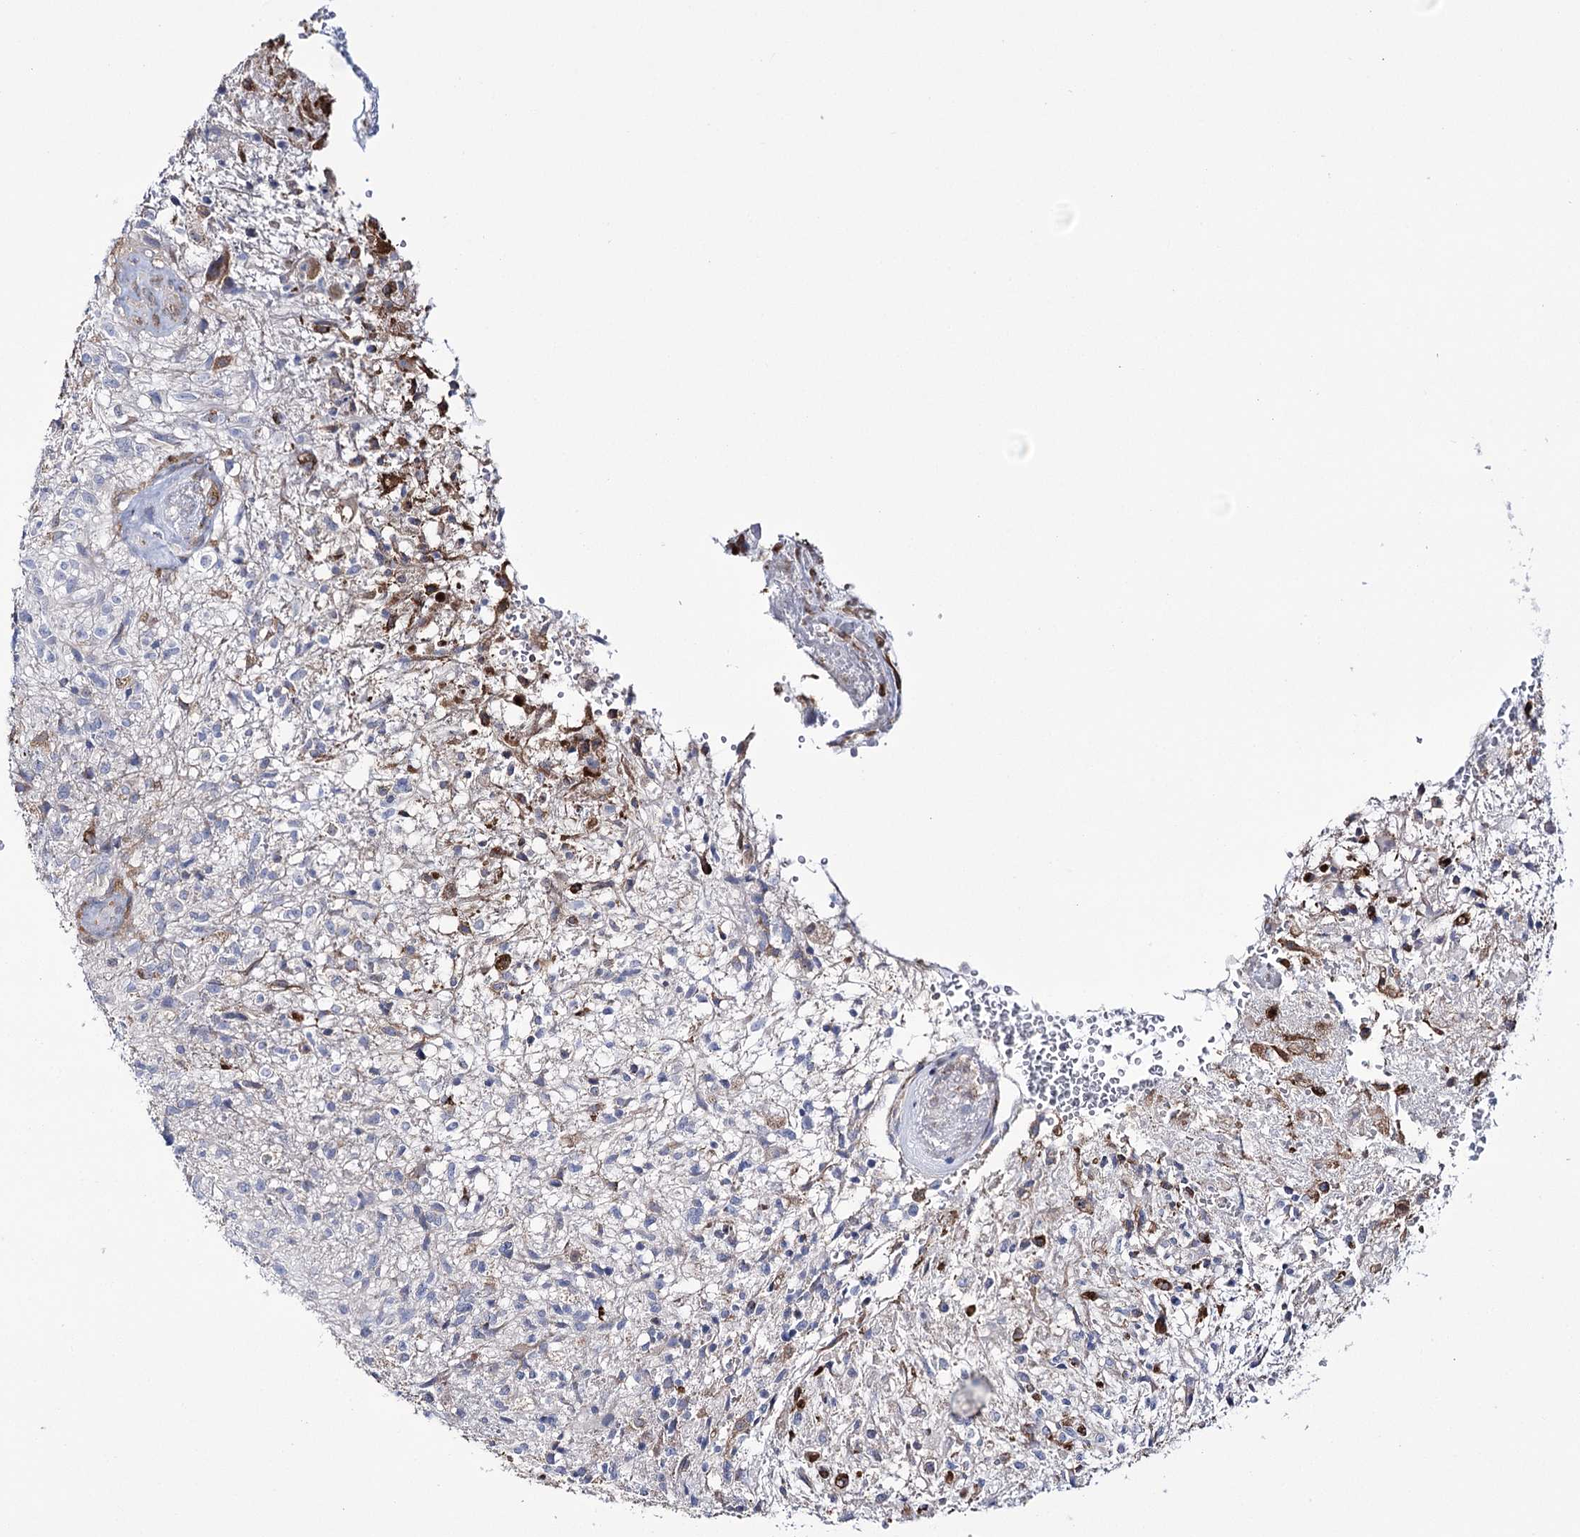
{"staining": {"intensity": "moderate", "quantity": "<25%", "location": "cytoplasmic/membranous"}, "tissue": "glioma", "cell_type": "Tumor cells", "image_type": "cancer", "snomed": [{"axis": "morphology", "description": "Glioma, malignant, High grade"}, {"axis": "topography", "description": "Brain"}], "caption": "This is an image of IHC staining of malignant glioma (high-grade), which shows moderate staining in the cytoplasmic/membranous of tumor cells.", "gene": "PTER", "patient": {"sex": "male", "age": 56}}